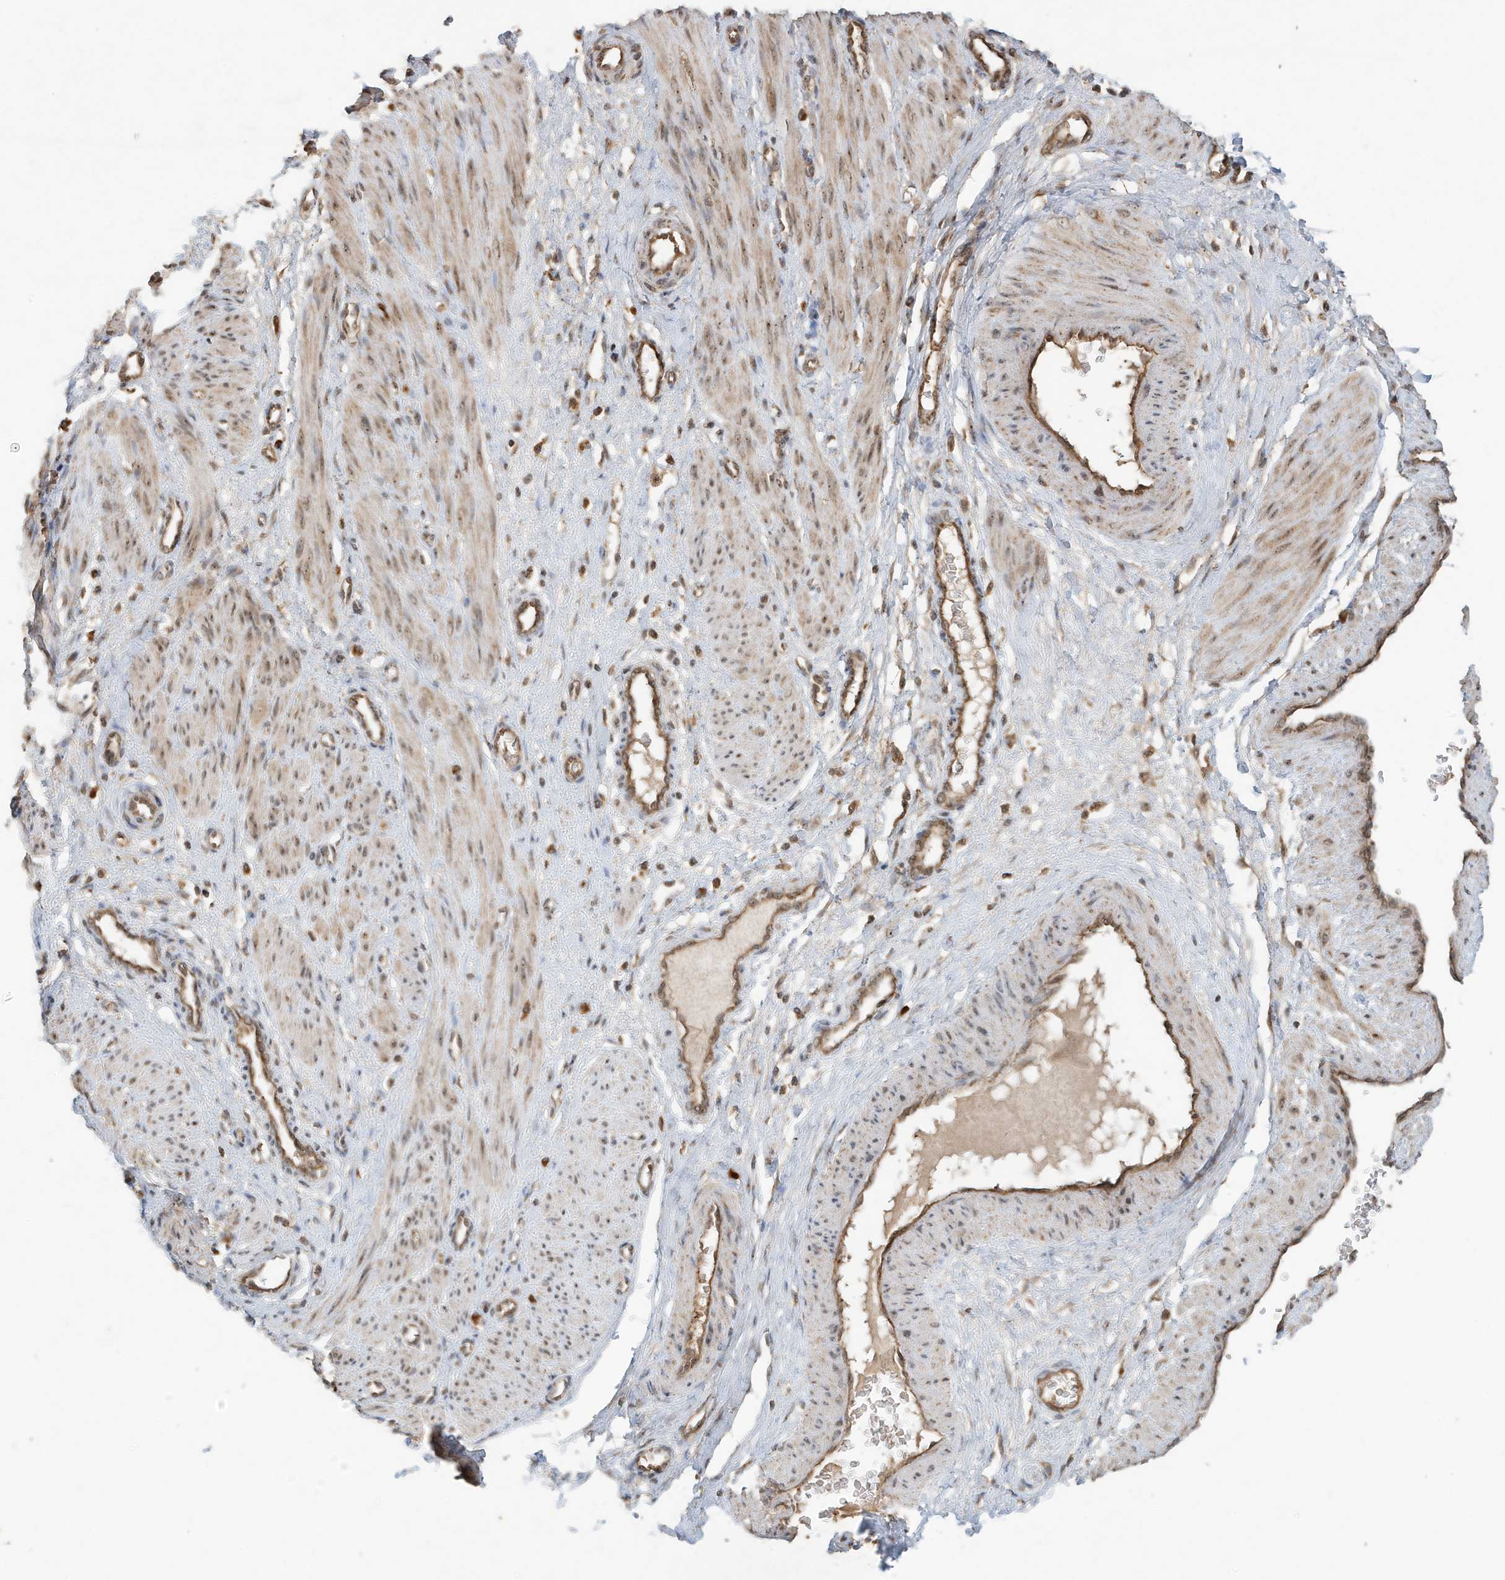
{"staining": {"intensity": "moderate", "quantity": ">75%", "location": "cytoplasmic/membranous,nuclear"}, "tissue": "smooth muscle", "cell_type": "Smooth muscle cells", "image_type": "normal", "snomed": [{"axis": "morphology", "description": "Normal tissue, NOS"}, {"axis": "topography", "description": "Endometrium"}], "caption": "Immunohistochemical staining of unremarkable human smooth muscle shows moderate cytoplasmic/membranous,nuclear protein positivity in about >75% of smooth muscle cells. The protein of interest is stained brown, and the nuclei are stained in blue (DAB (3,3'-diaminobenzidine) IHC with brightfield microscopy, high magnification).", "gene": "ABCB9", "patient": {"sex": "female", "age": 33}}